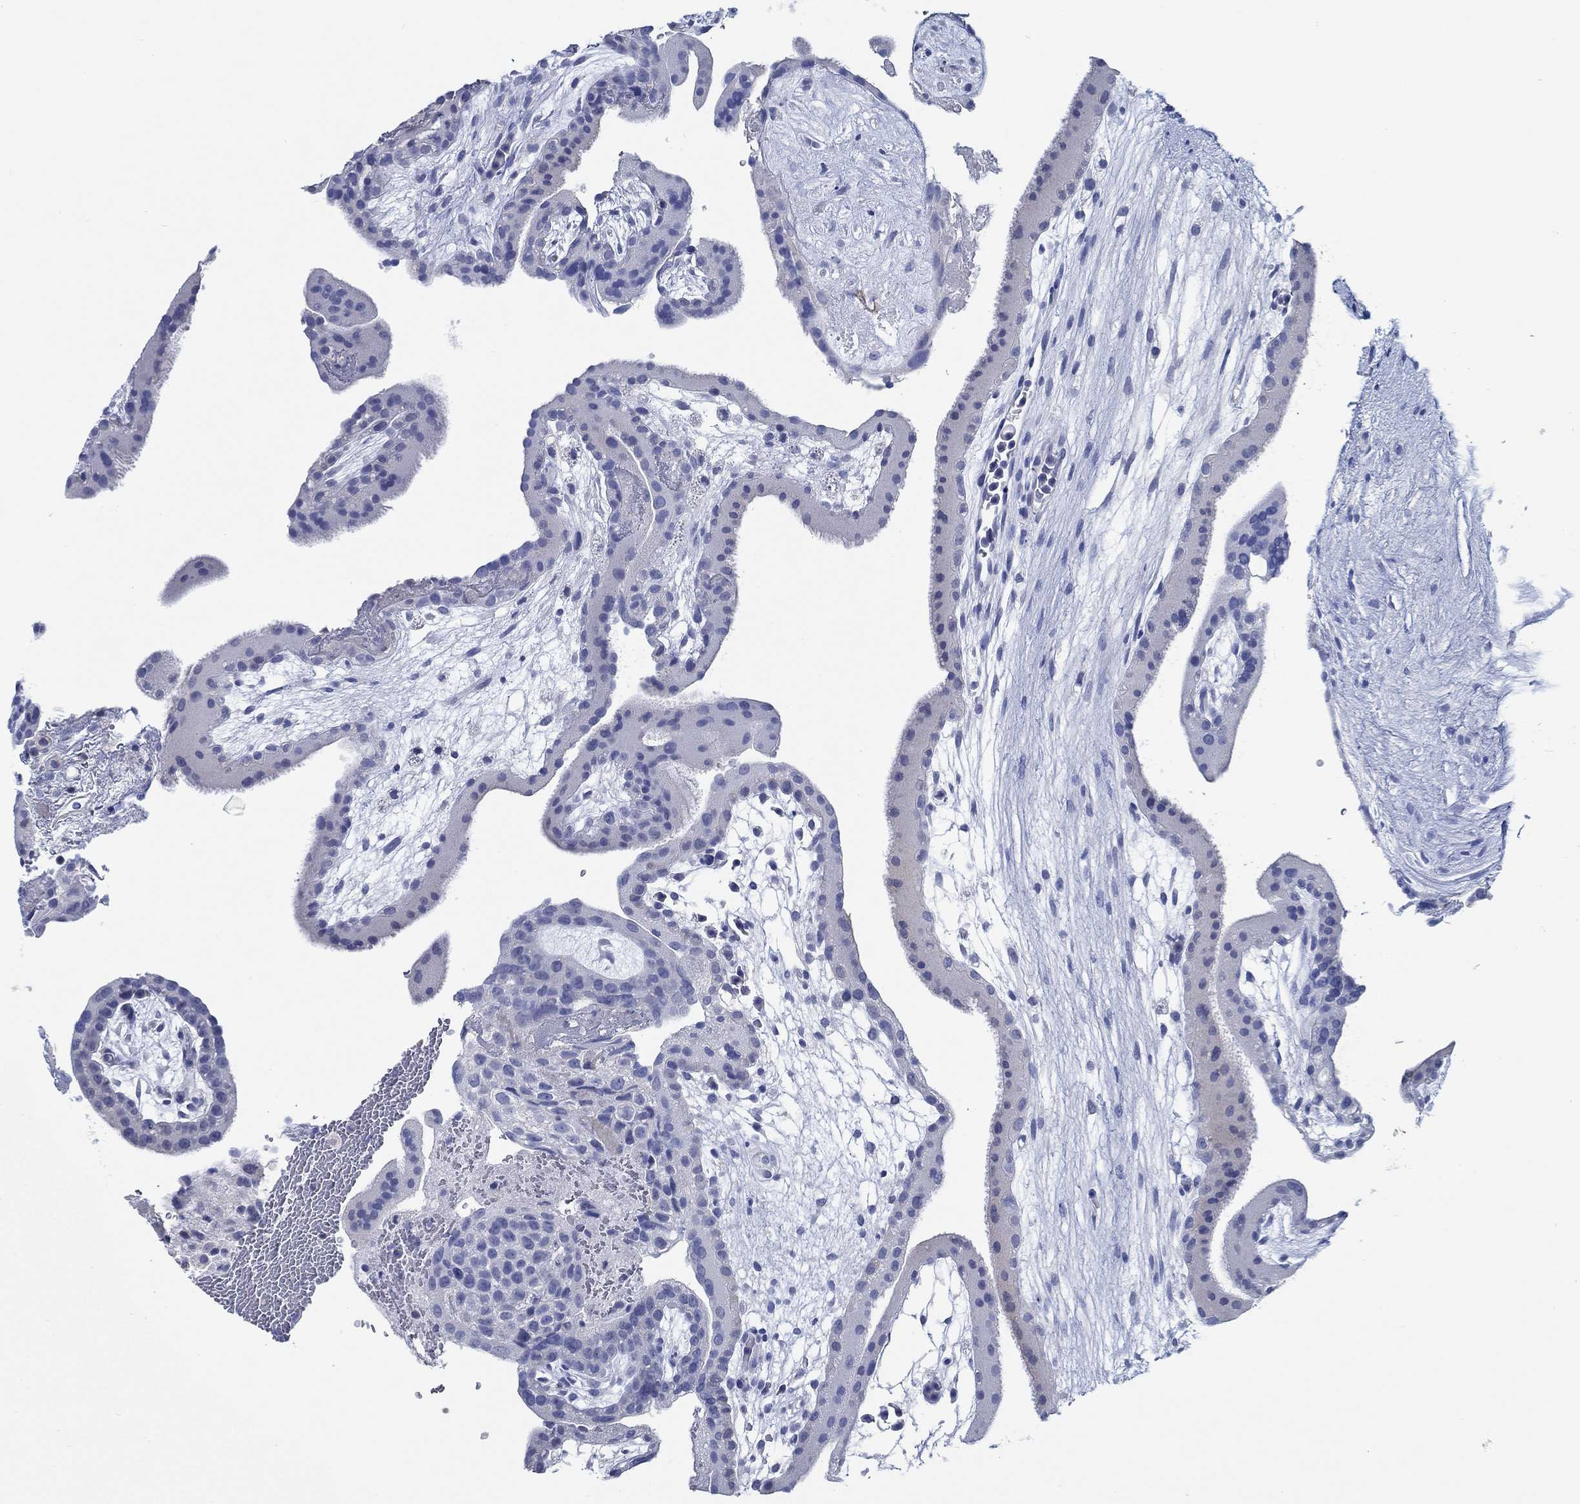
{"staining": {"intensity": "negative", "quantity": "none", "location": "none"}, "tissue": "placenta", "cell_type": "Decidual cells", "image_type": "normal", "snomed": [{"axis": "morphology", "description": "Normal tissue, NOS"}, {"axis": "topography", "description": "Placenta"}], "caption": "Placenta stained for a protein using immunohistochemistry shows no staining decidual cells.", "gene": "TOMM20L", "patient": {"sex": "female", "age": 19}}